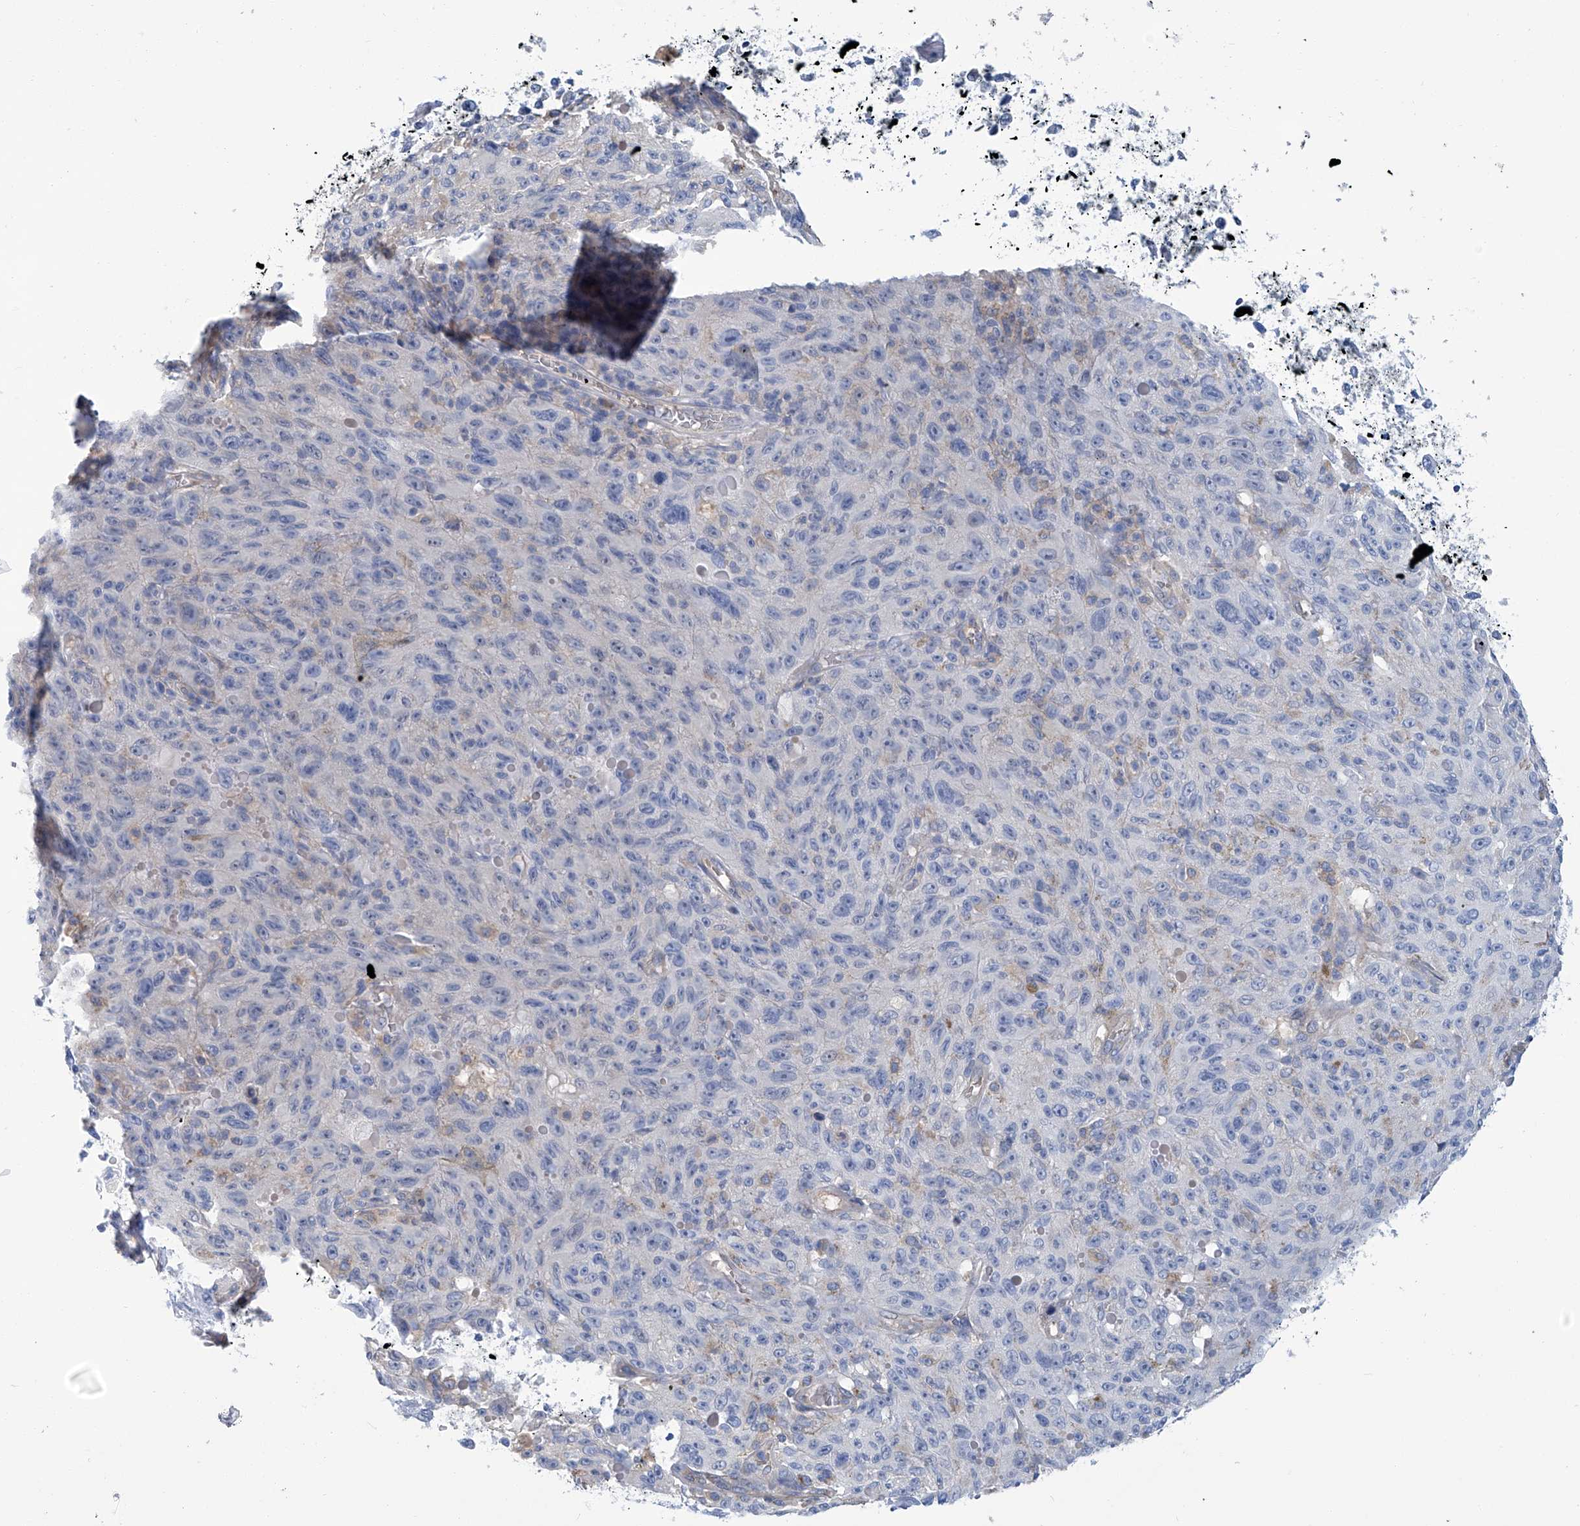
{"staining": {"intensity": "negative", "quantity": "none", "location": "none"}, "tissue": "skin cancer", "cell_type": "Tumor cells", "image_type": "cancer", "snomed": [{"axis": "morphology", "description": "Squamous cell carcinoma, NOS"}, {"axis": "morphology", "description": "Squamous cell carcinoma, metastatic, NOS"}, {"axis": "topography", "description": "Skin"}, {"axis": "topography", "description": "Lymph node"}], "caption": "Image shows no protein staining in tumor cells of skin squamous cell carcinoma tissue. (DAB immunohistochemistry (IHC), high magnification).", "gene": "PFKL", "patient": {"sex": "male", "age": 75}}